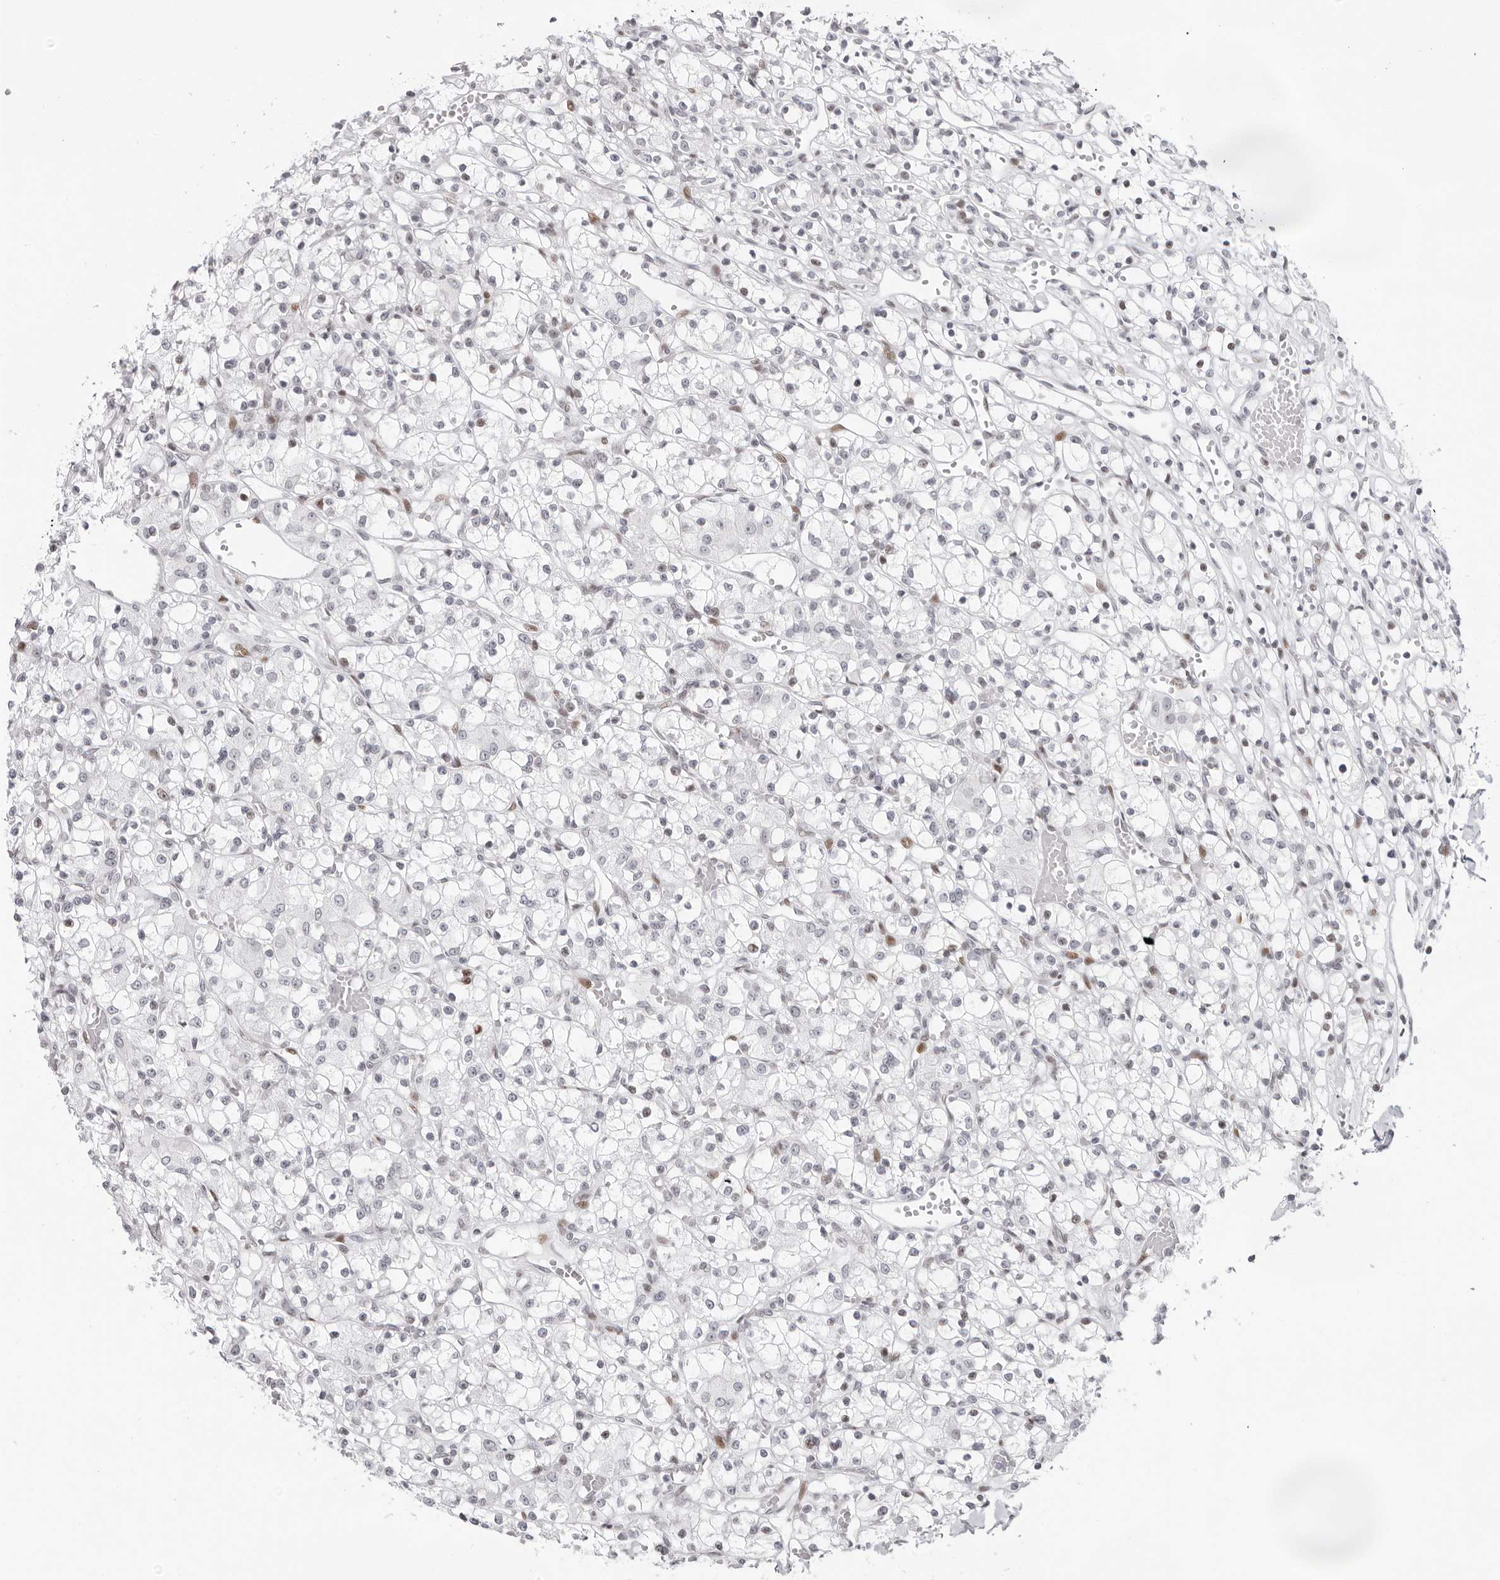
{"staining": {"intensity": "negative", "quantity": "none", "location": "none"}, "tissue": "renal cancer", "cell_type": "Tumor cells", "image_type": "cancer", "snomed": [{"axis": "morphology", "description": "Adenocarcinoma, NOS"}, {"axis": "topography", "description": "Kidney"}], "caption": "A high-resolution histopathology image shows IHC staining of renal cancer, which demonstrates no significant expression in tumor cells.", "gene": "NTPCR", "patient": {"sex": "female", "age": 59}}